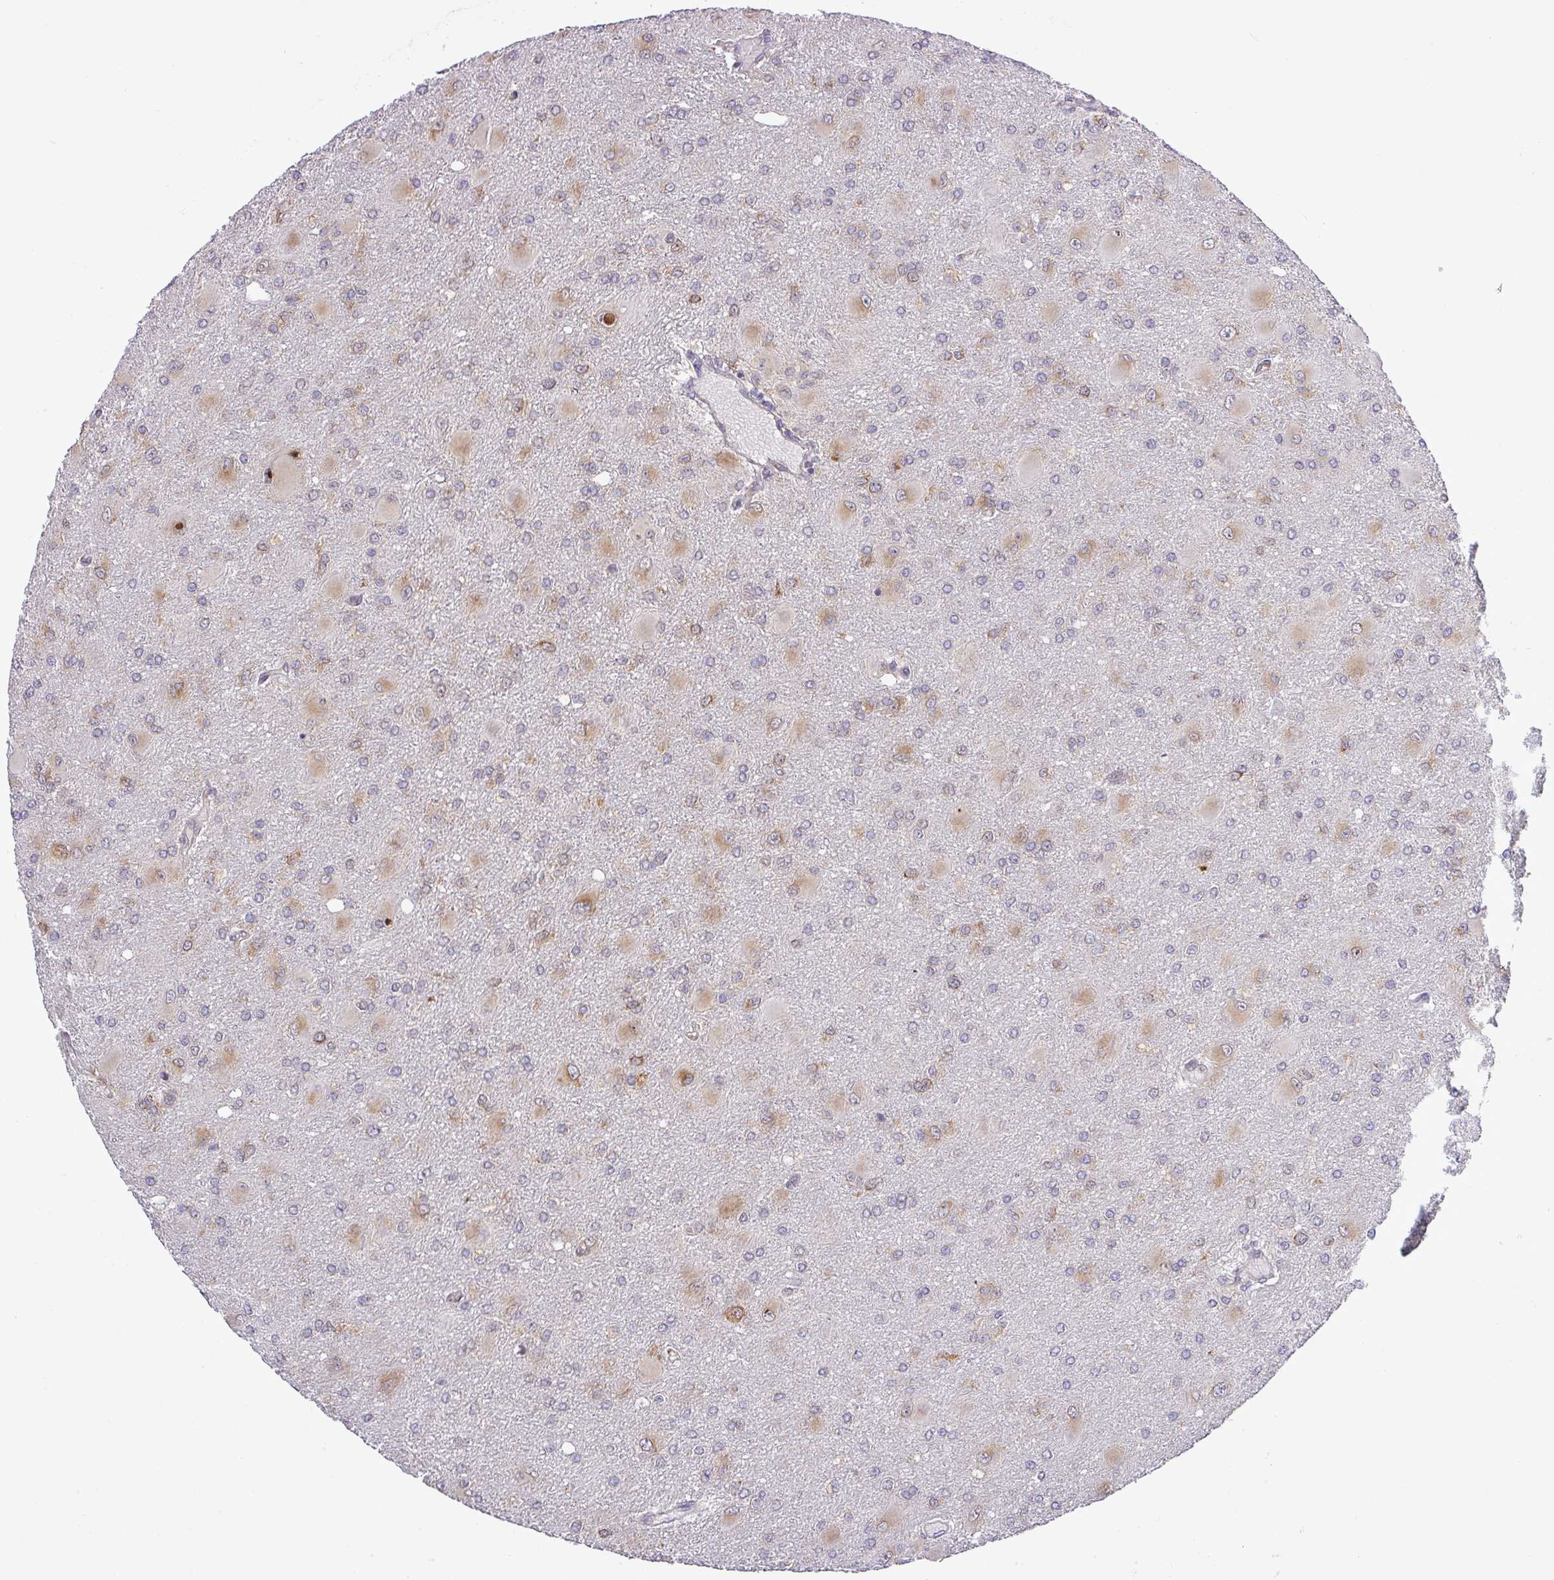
{"staining": {"intensity": "negative", "quantity": "none", "location": "none"}, "tissue": "glioma", "cell_type": "Tumor cells", "image_type": "cancer", "snomed": [{"axis": "morphology", "description": "Glioma, malignant, High grade"}, {"axis": "topography", "description": "Brain"}], "caption": "High power microscopy photomicrograph of an immunohistochemistry (IHC) photomicrograph of high-grade glioma (malignant), revealing no significant staining in tumor cells.", "gene": "FAM222B", "patient": {"sex": "male", "age": 67}}